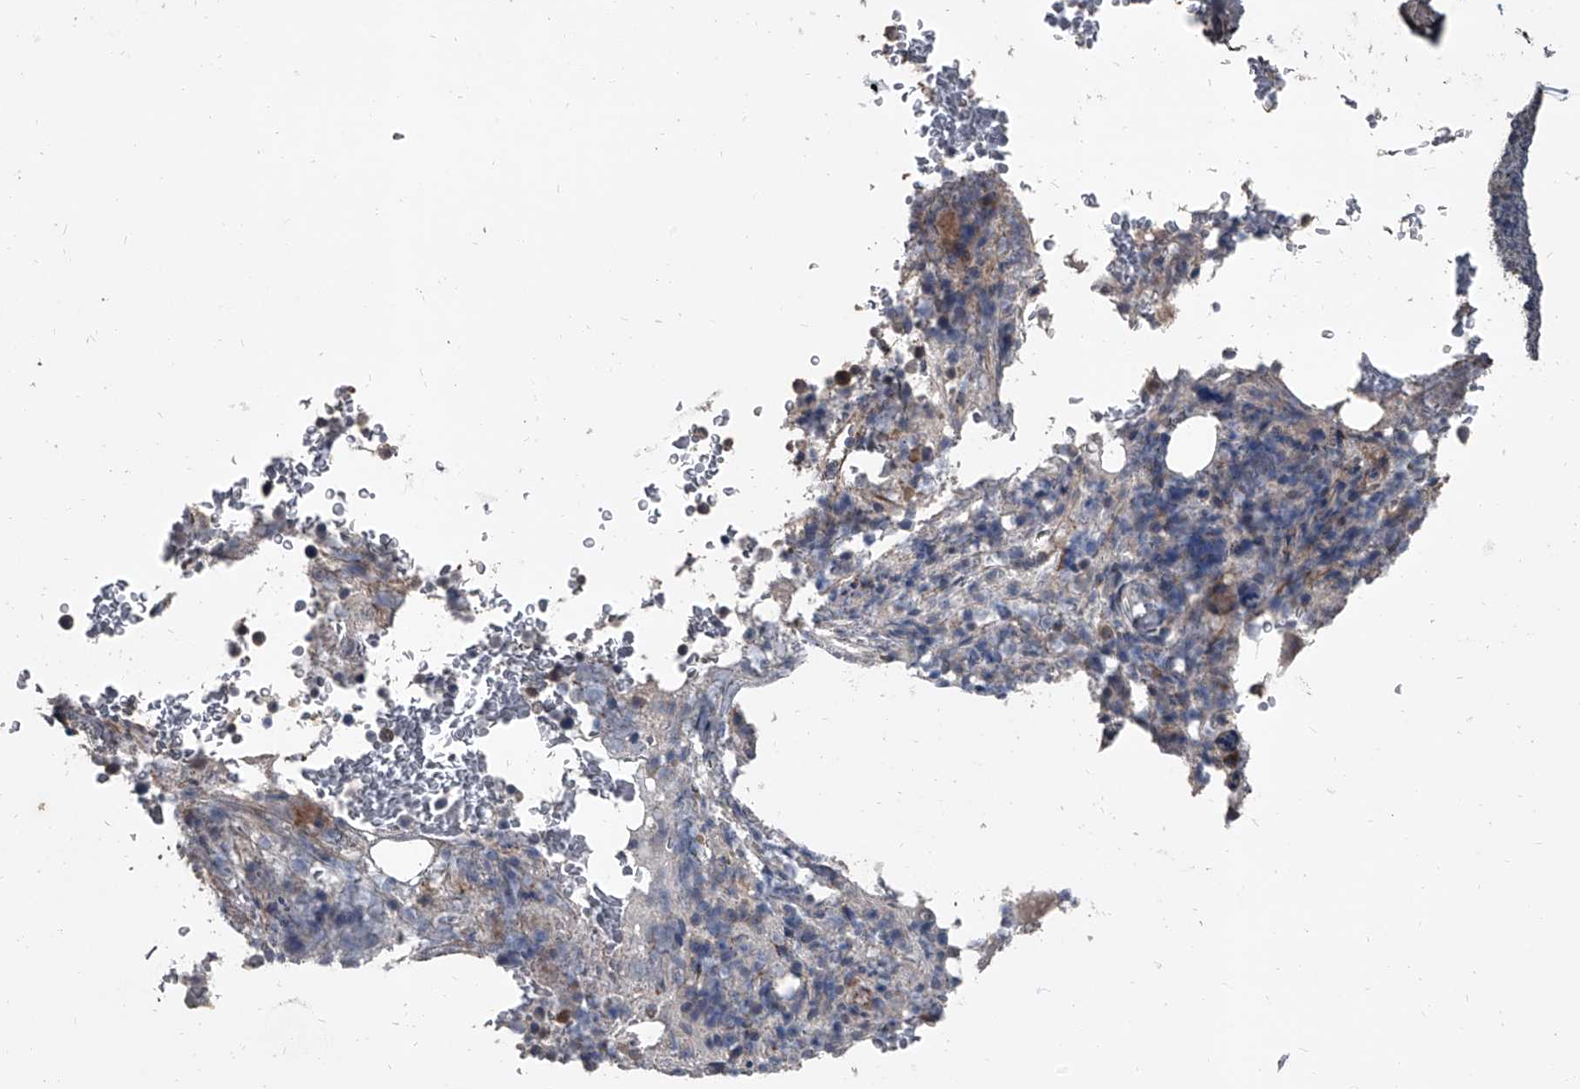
{"staining": {"intensity": "moderate", "quantity": "<25%", "location": "cytoplasmic/membranous"}, "tissue": "bone marrow", "cell_type": "Hematopoietic cells", "image_type": "normal", "snomed": [{"axis": "morphology", "description": "Normal tissue, NOS"}, {"axis": "topography", "description": "Bone marrow"}], "caption": "The immunohistochemical stain highlights moderate cytoplasmic/membranous expression in hematopoietic cells of unremarkable bone marrow. Immunohistochemistry (ihc) stains the protein of interest in brown and the nuclei are stained blue.", "gene": "OARD1", "patient": {"sex": "male", "age": 58}}